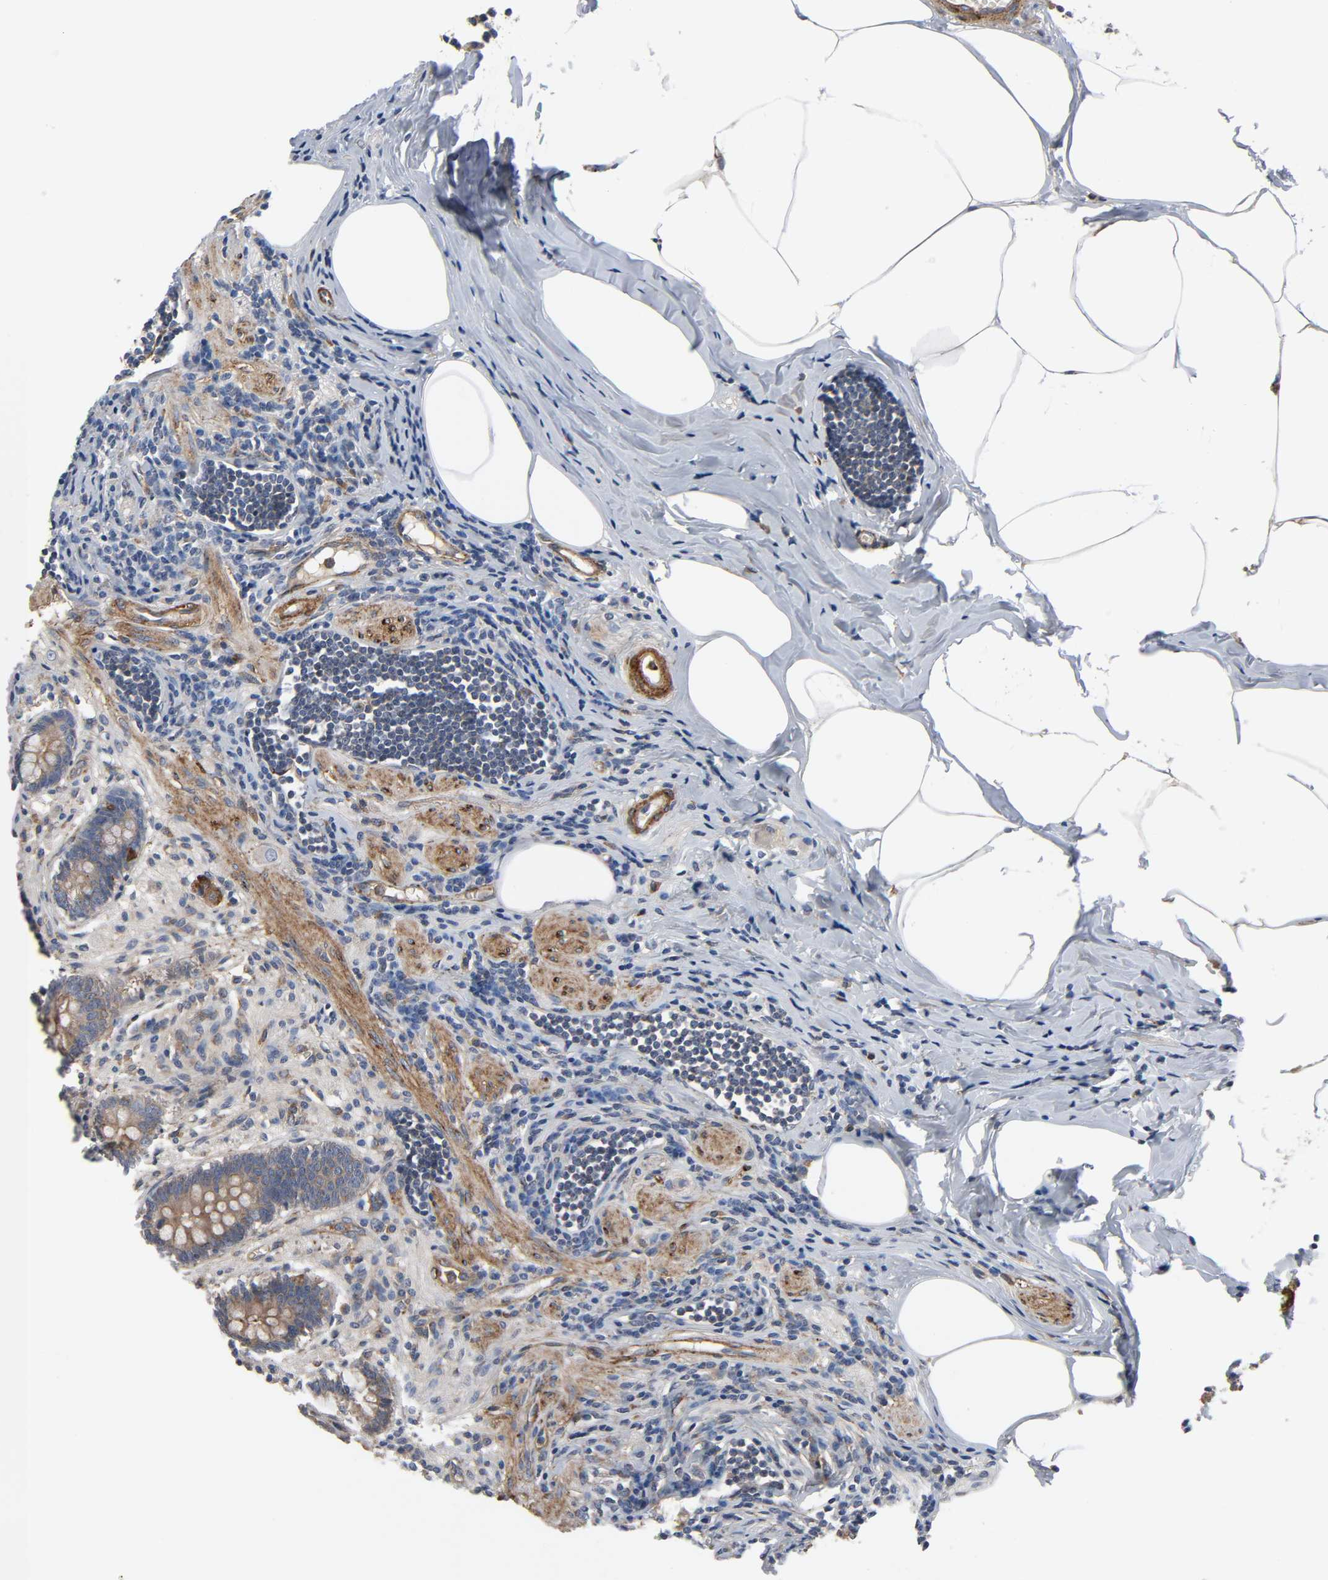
{"staining": {"intensity": "weak", "quantity": ">75%", "location": "cytoplasmic/membranous"}, "tissue": "appendix", "cell_type": "Glandular cells", "image_type": "normal", "snomed": [{"axis": "morphology", "description": "Normal tissue, NOS"}, {"axis": "topography", "description": "Appendix"}], "caption": "Unremarkable appendix displays weak cytoplasmic/membranous positivity in about >75% of glandular cells Using DAB (3,3'-diaminobenzidine) (brown) and hematoxylin (blue) stains, captured at high magnification using brightfield microscopy..", "gene": "ARHGAP1", "patient": {"sex": "female", "age": 50}}